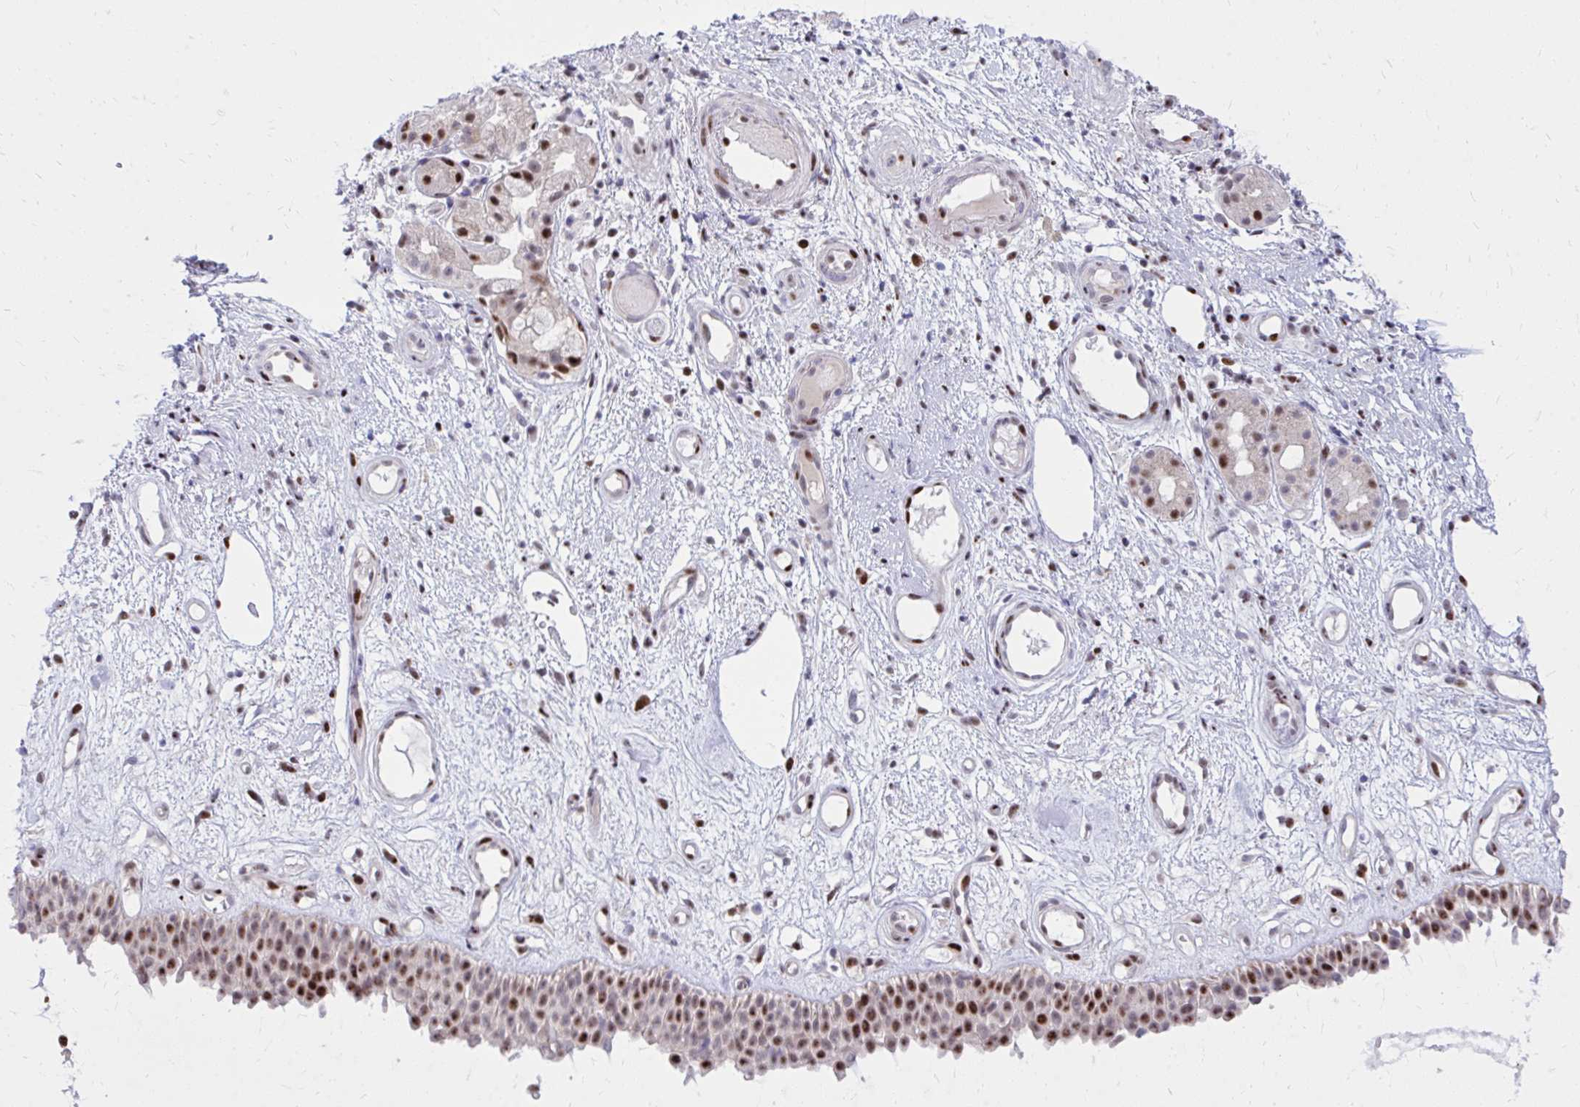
{"staining": {"intensity": "strong", "quantity": "25%-75%", "location": "nuclear"}, "tissue": "nasopharynx", "cell_type": "Respiratory epithelial cells", "image_type": "normal", "snomed": [{"axis": "morphology", "description": "Normal tissue, NOS"}, {"axis": "morphology", "description": "Inflammation, NOS"}, {"axis": "topography", "description": "Nasopharynx"}], "caption": "DAB (3,3'-diaminobenzidine) immunohistochemical staining of benign nasopharynx exhibits strong nuclear protein expression in approximately 25%-75% of respiratory epithelial cells.", "gene": "C14orf39", "patient": {"sex": "male", "age": 54}}